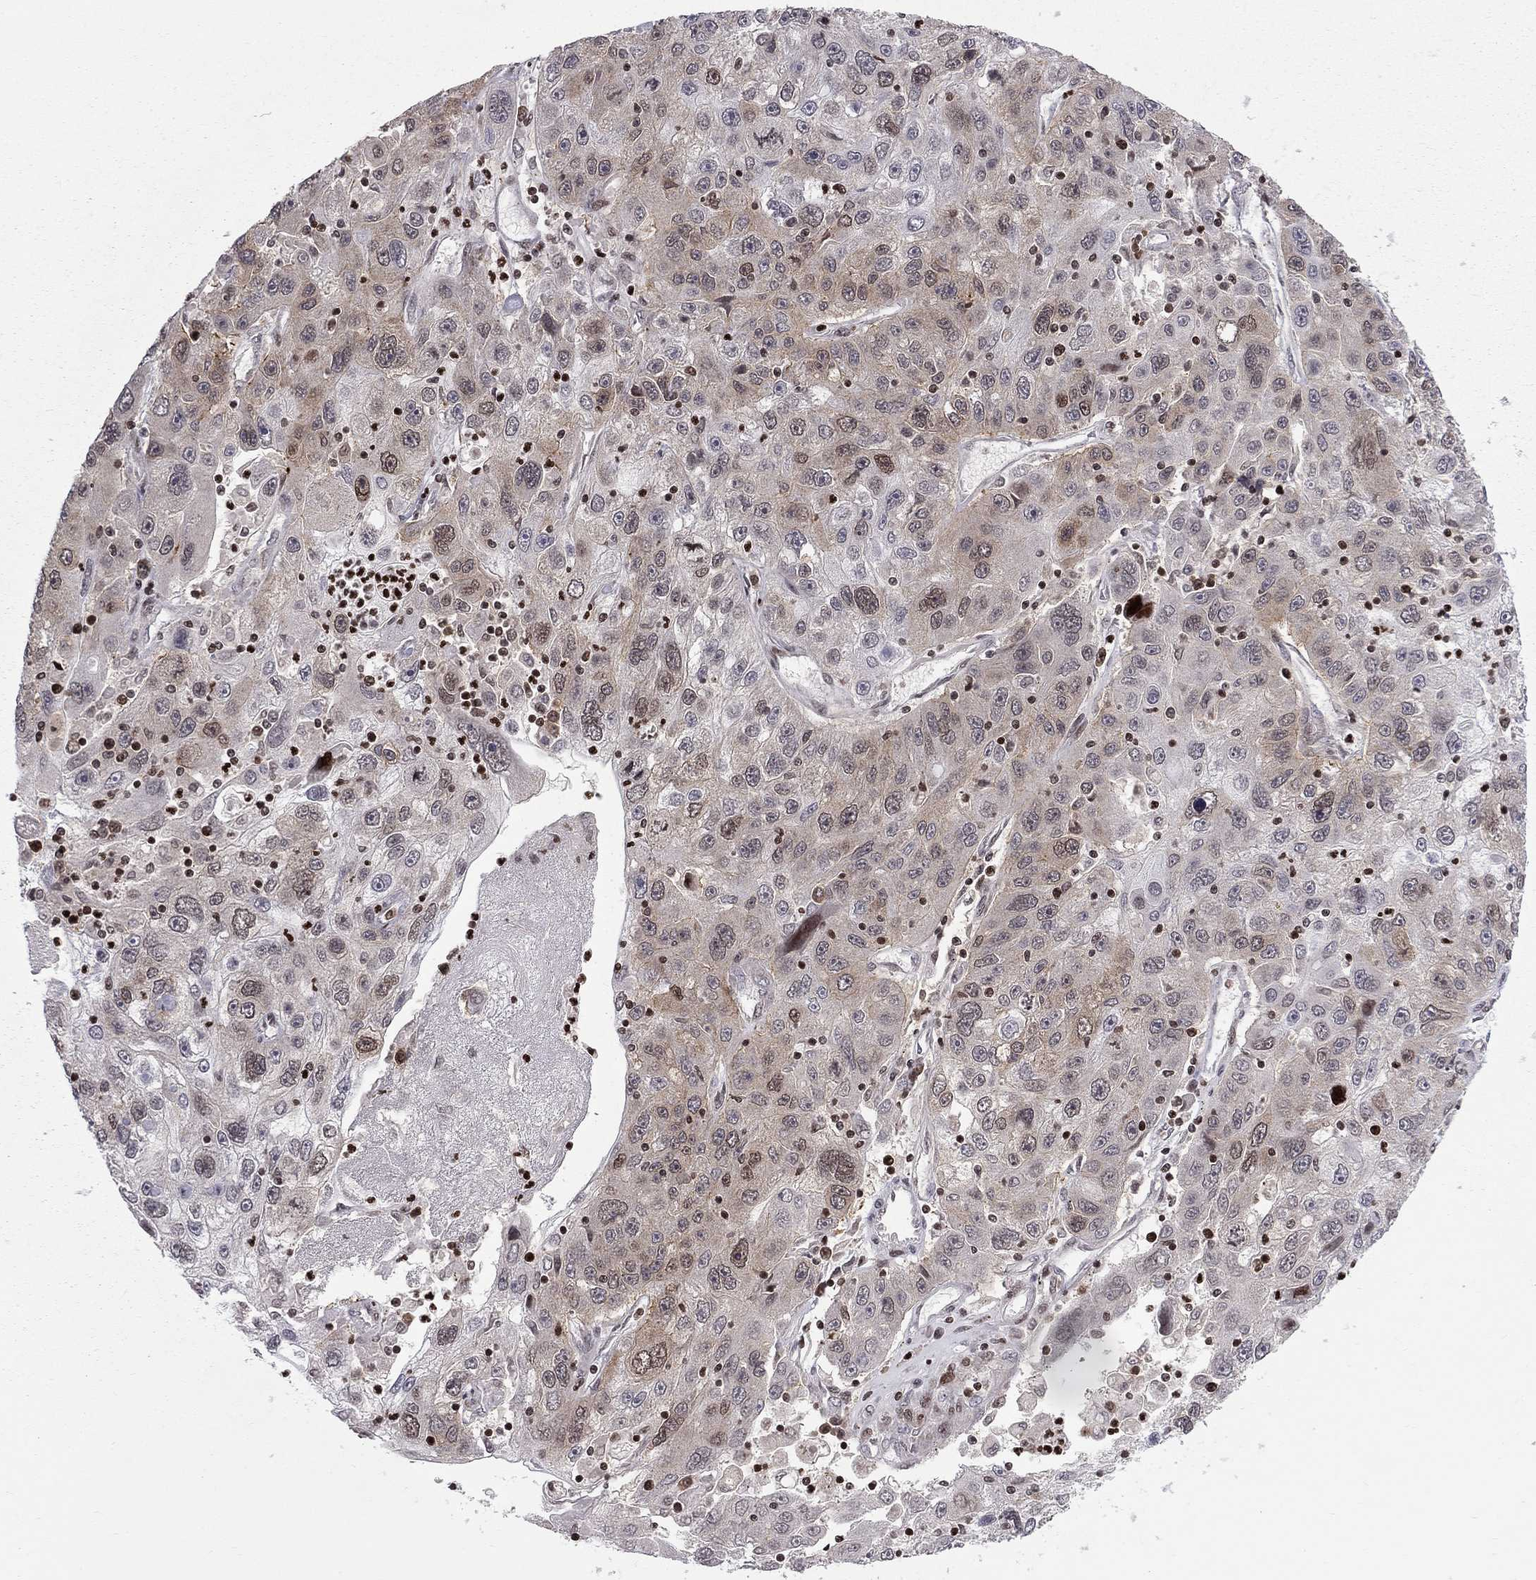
{"staining": {"intensity": "strong", "quantity": "25%-75%", "location": "nuclear"}, "tissue": "stomach cancer", "cell_type": "Tumor cells", "image_type": "cancer", "snomed": [{"axis": "morphology", "description": "Adenocarcinoma, NOS"}, {"axis": "topography", "description": "Stomach"}], "caption": "IHC image of human adenocarcinoma (stomach) stained for a protein (brown), which displays high levels of strong nuclear expression in about 25%-75% of tumor cells.", "gene": "RNASEH2C", "patient": {"sex": "male", "age": 56}}